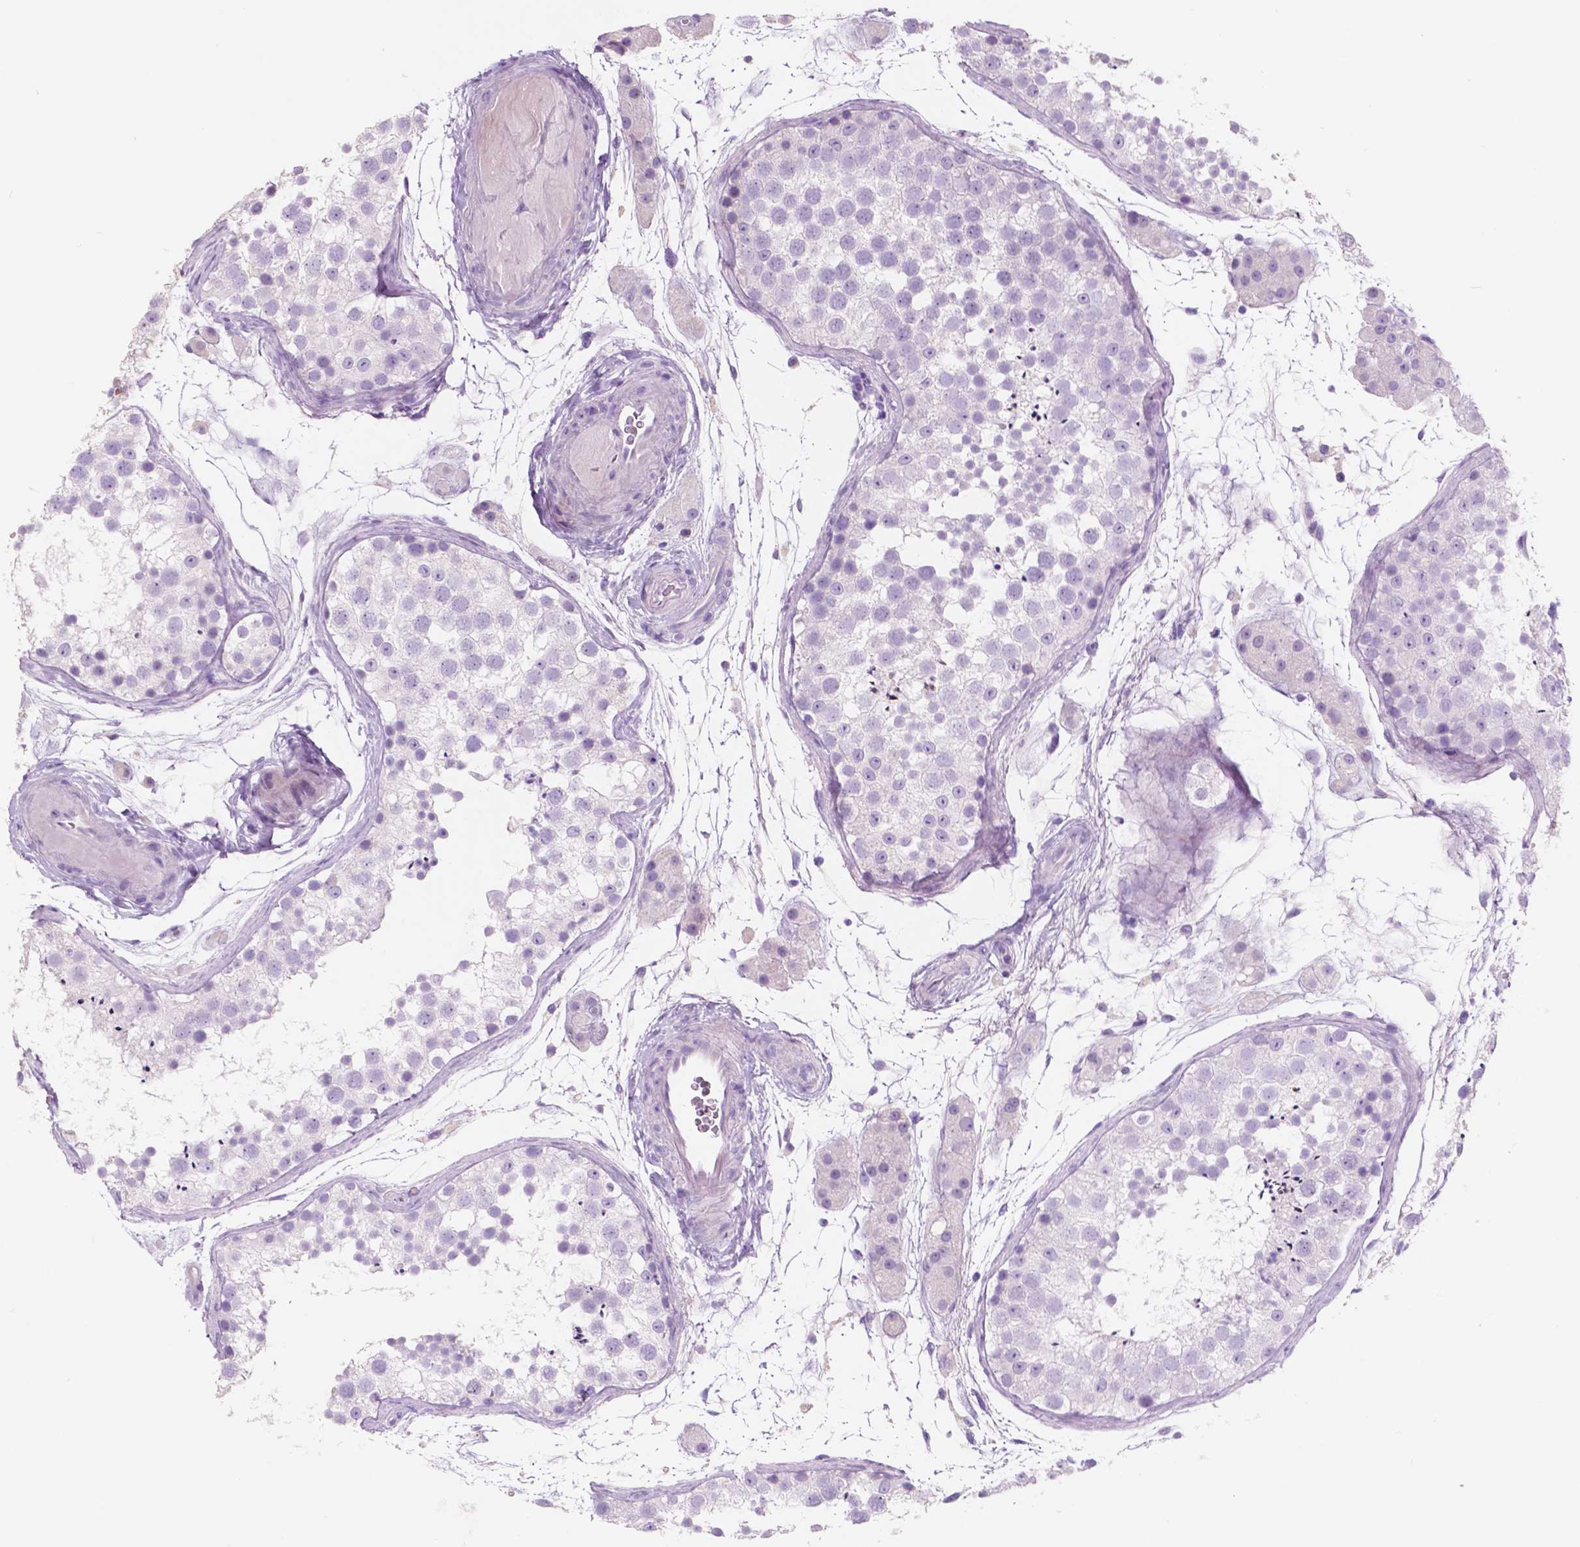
{"staining": {"intensity": "negative", "quantity": "none", "location": "none"}, "tissue": "testis", "cell_type": "Cells in seminiferous ducts", "image_type": "normal", "snomed": [{"axis": "morphology", "description": "Normal tissue, NOS"}, {"axis": "topography", "description": "Testis"}], "caption": "The micrograph exhibits no staining of cells in seminiferous ducts in unremarkable testis.", "gene": "CUZD1", "patient": {"sex": "male", "age": 41}}